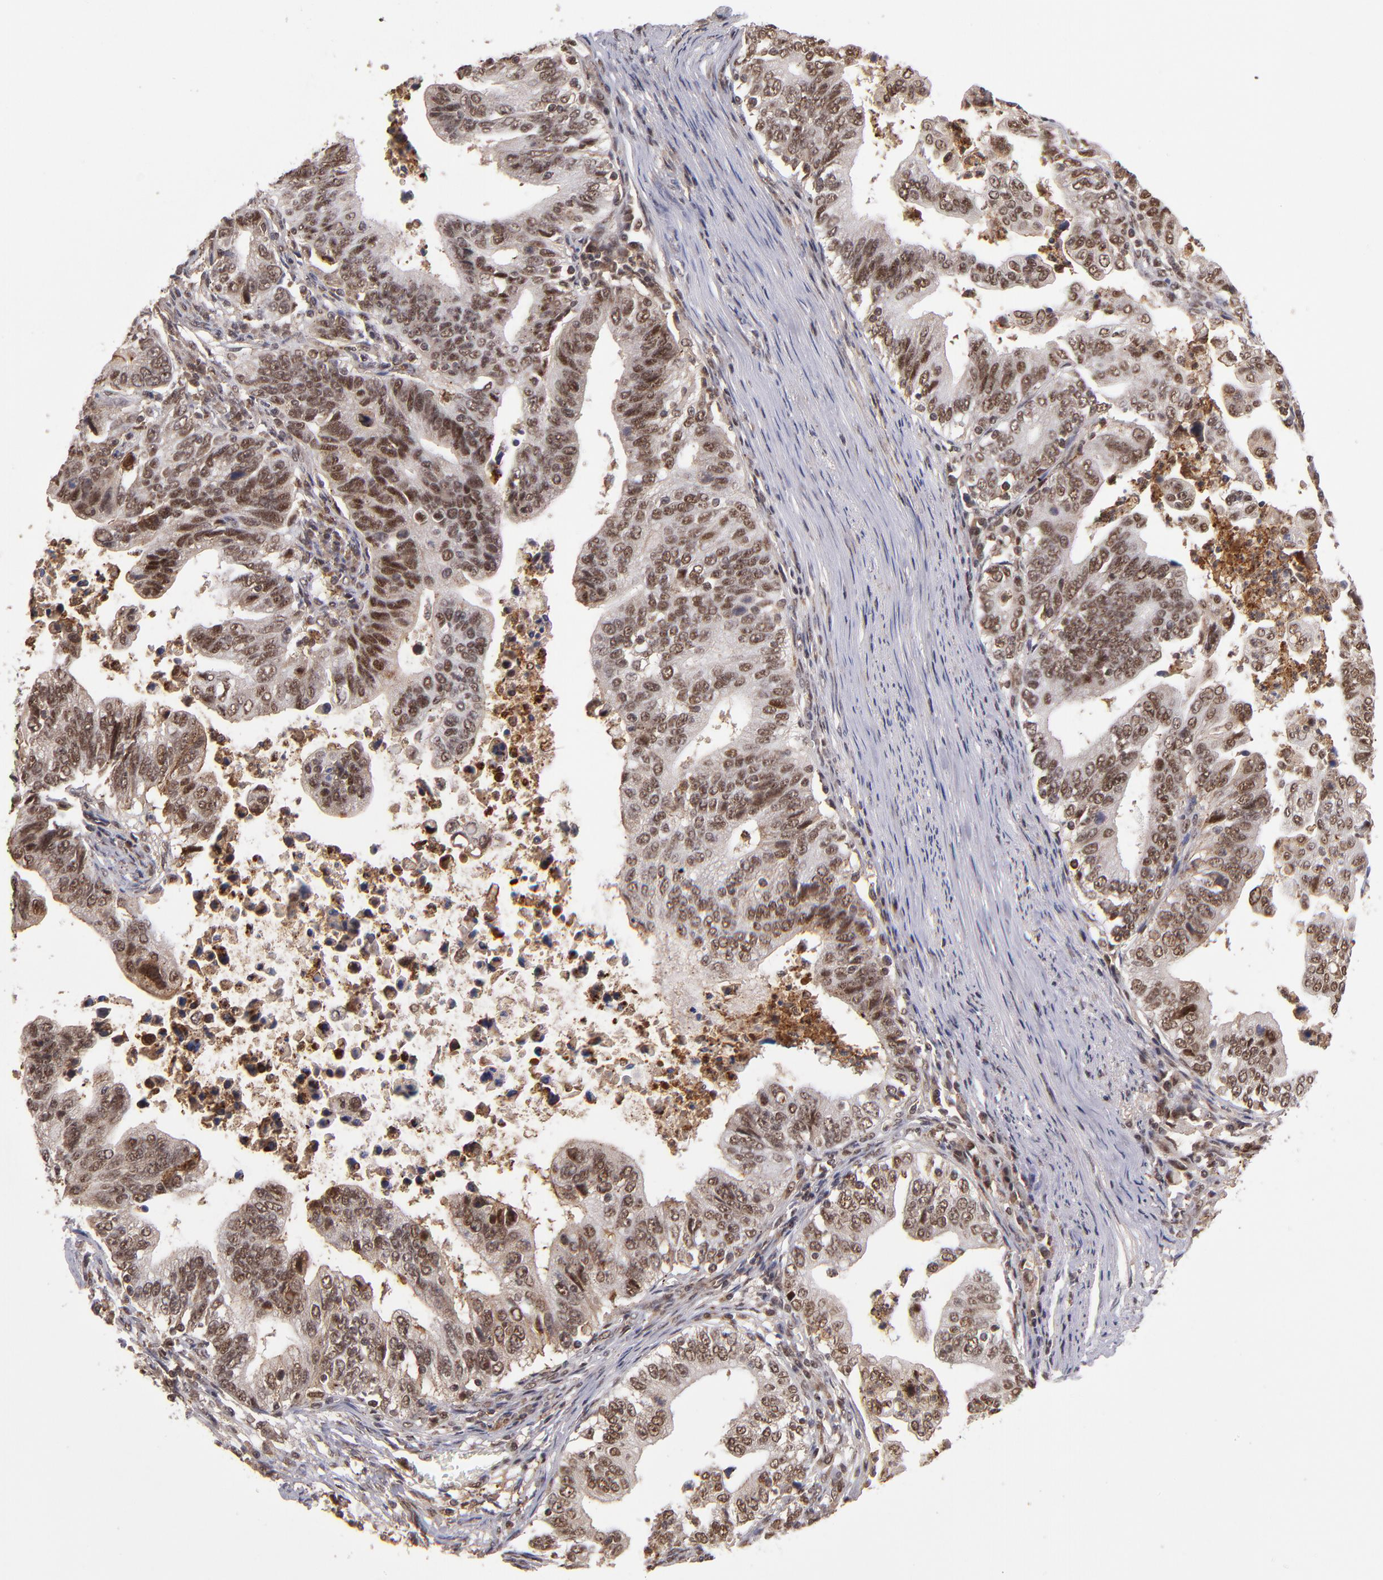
{"staining": {"intensity": "moderate", "quantity": ">75%", "location": "cytoplasmic/membranous,nuclear"}, "tissue": "stomach cancer", "cell_type": "Tumor cells", "image_type": "cancer", "snomed": [{"axis": "morphology", "description": "Adenocarcinoma, NOS"}, {"axis": "topography", "description": "Stomach, upper"}], "caption": "Approximately >75% of tumor cells in human stomach cancer (adenocarcinoma) exhibit moderate cytoplasmic/membranous and nuclear protein positivity as visualized by brown immunohistochemical staining.", "gene": "EP300", "patient": {"sex": "female", "age": 50}}